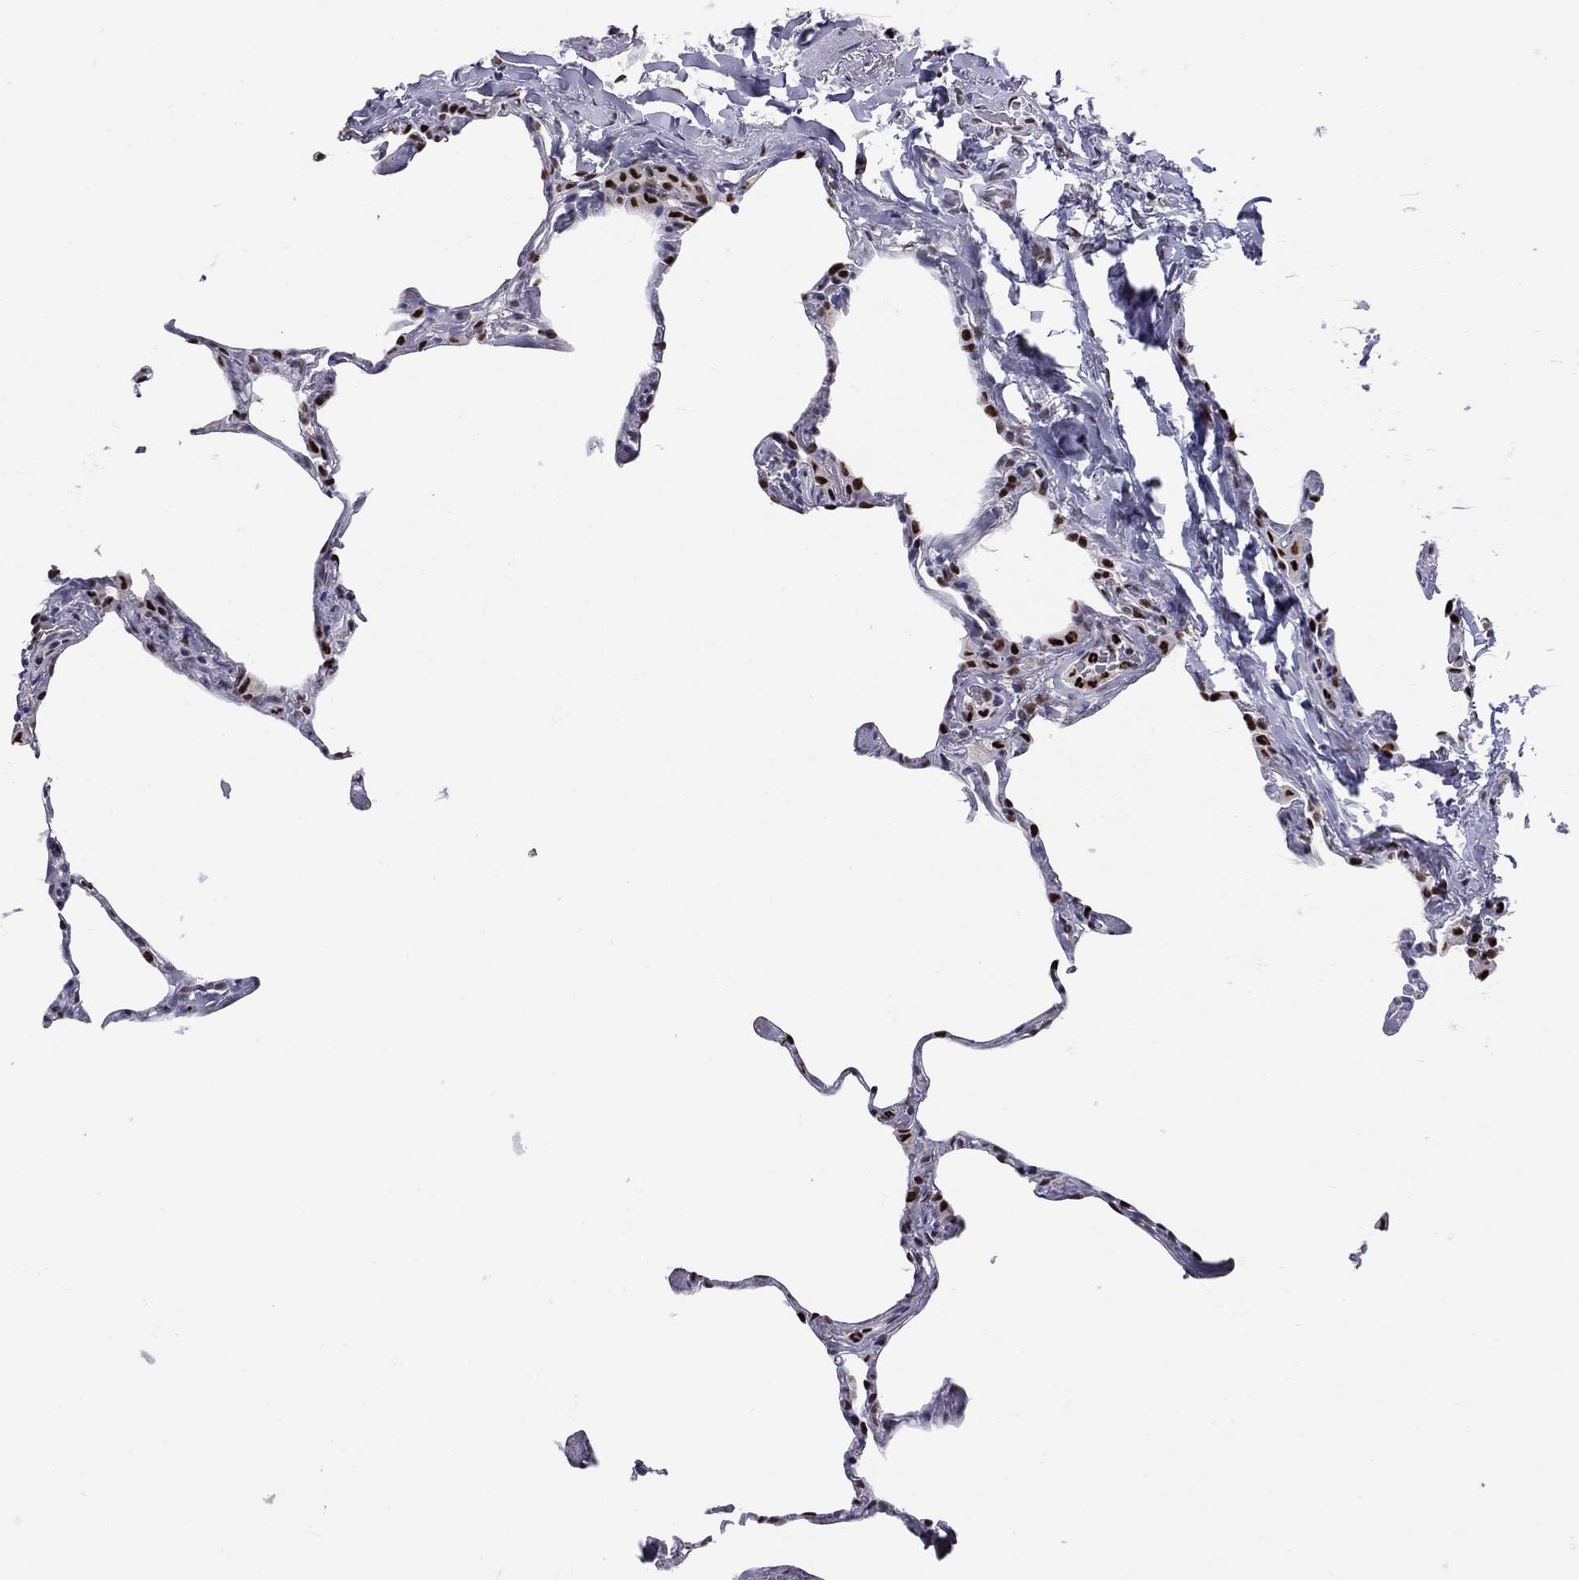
{"staining": {"intensity": "strong", "quantity": "25%-75%", "location": "nuclear"}, "tissue": "lung", "cell_type": "Alveolar cells", "image_type": "normal", "snomed": [{"axis": "morphology", "description": "Normal tissue, NOS"}, {"axis": "topography", "description": "Lung"}], "caption": "Immunohistochemistry (IHC) histopathology image of benign lung stained for a protein (brown), which demonstrates high levels of strong nuclear expression in about 25%-75% of alveolar cells.", "gene": "PCGF3", "patient": {"sex": "male", "age": 65}}